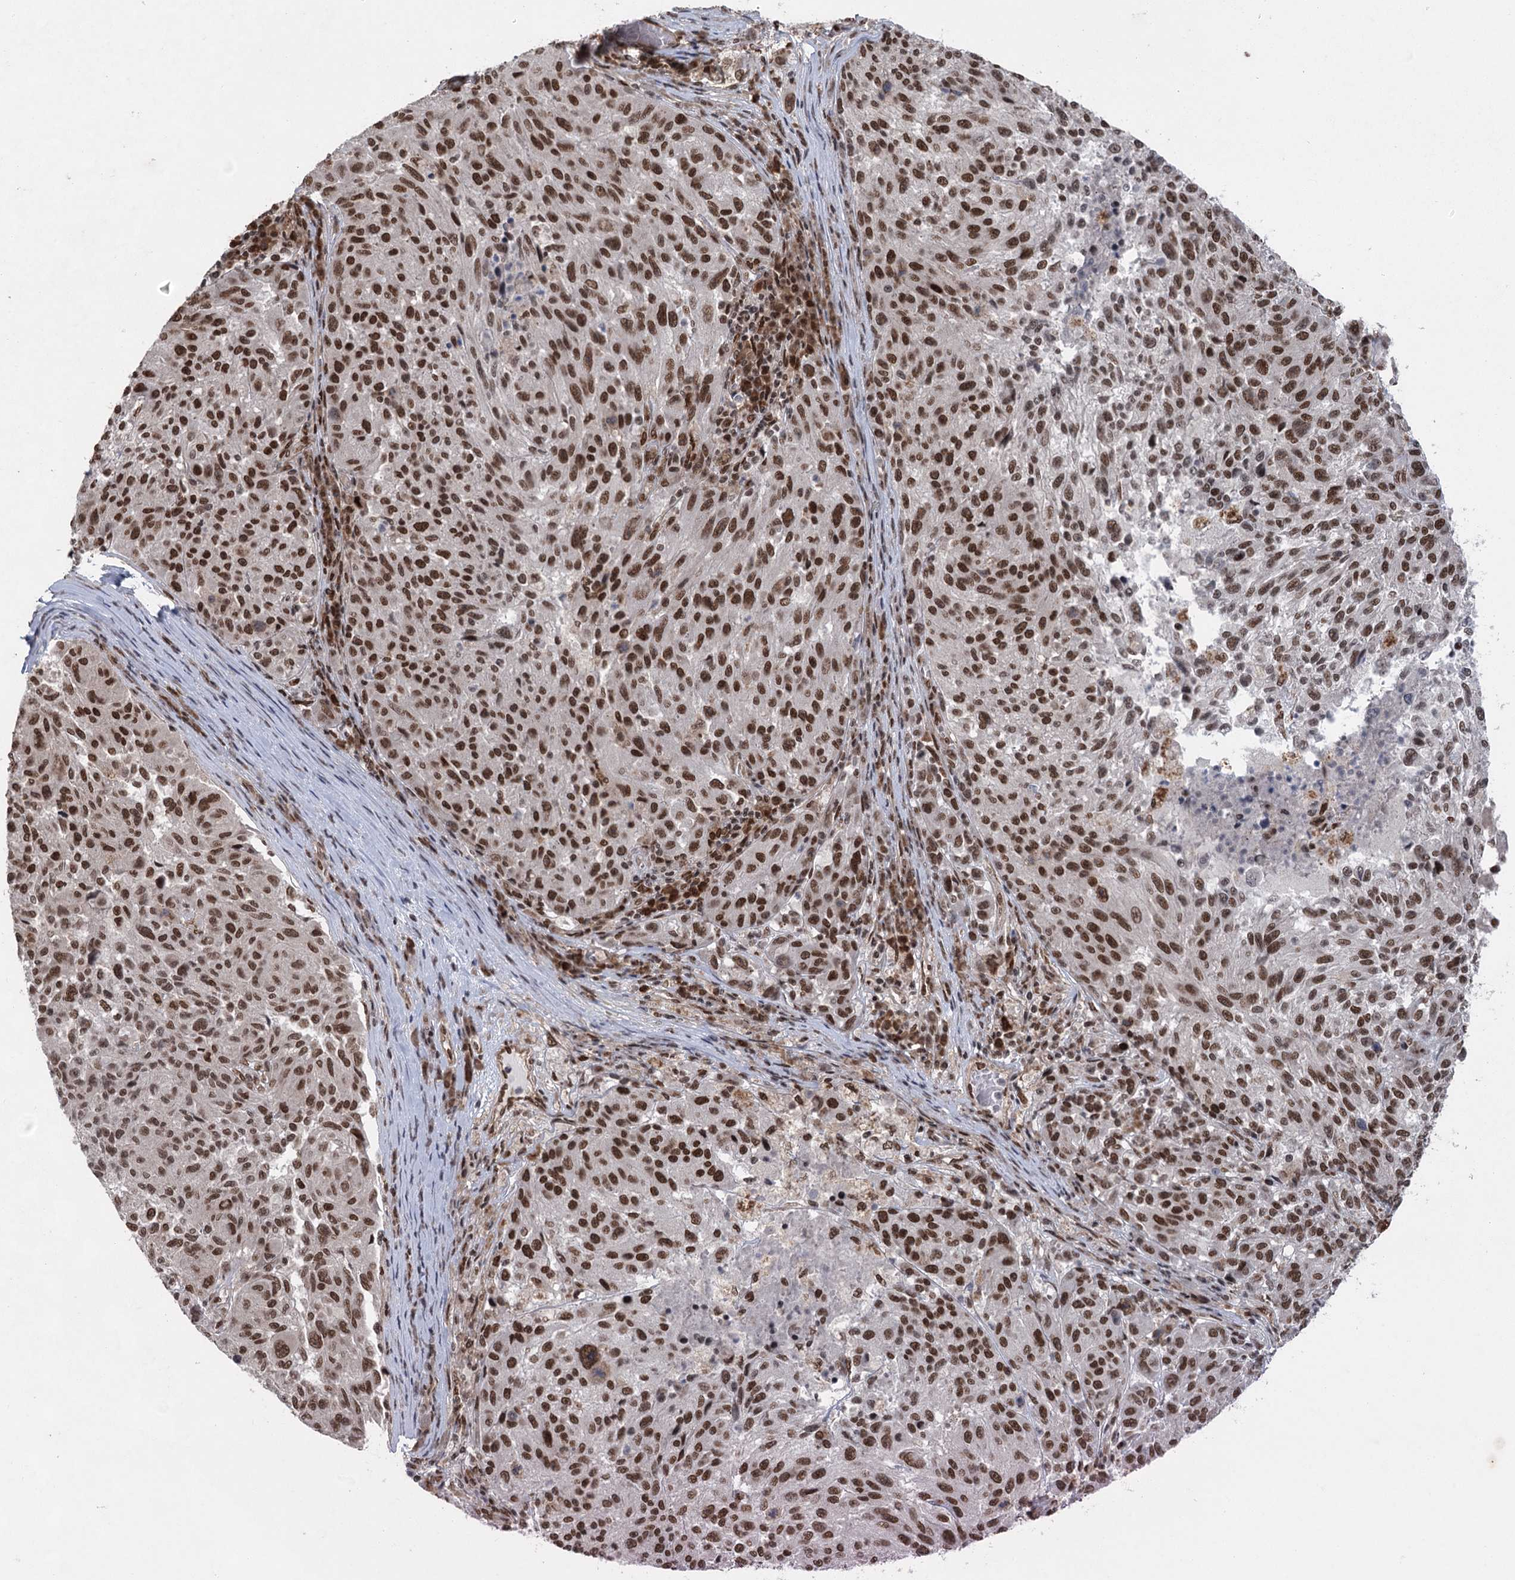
{"staining": {"intensity": "strong", "quantity": ">75%", "location": "nuclear"}, "tissue": "melanoma", "cell_type": "Tumor cells", "image_type": "cancer", "snomed": [{"axis": "morphology", "description": "Malignant melanoma, NOS"}, {"axis": "topography", "description": "Skin"}], "caption": "The micrograph demonstrates staining of malignant melanoma, revealing strong nuclear protein expression (brown color) within tumor cells.", "gene": "ZCCHC8", "patient": {"sex": "male", "age": 53}}